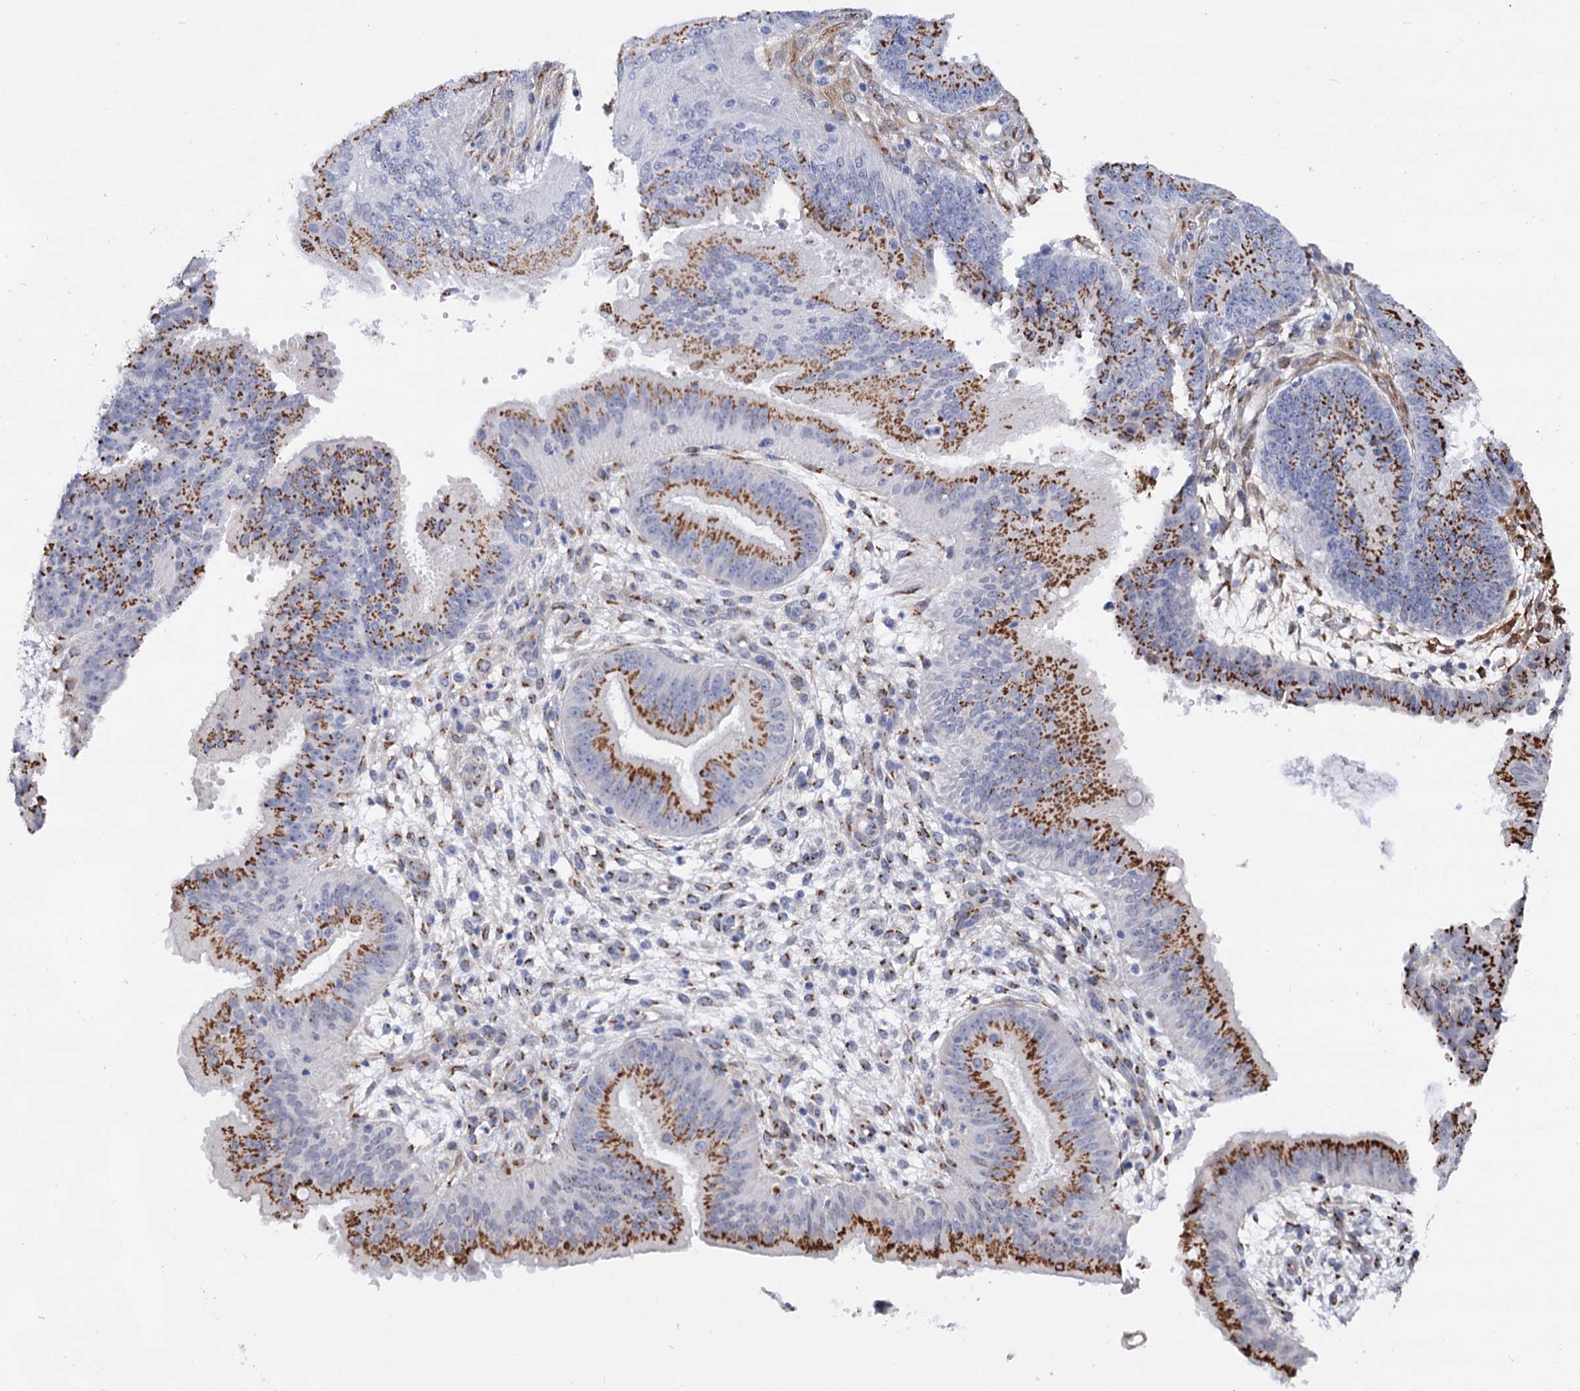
{"staining": {"intensity": "strong", "quantity": ">75%", "location": "cytoplasmic/membranous"}, "tissue": "ovarian cancer", "cell_type": "Tumor cells", "image_type": "cancer", "snomed": [{"axis": "morphology", "description": "Carcinoma, endometroid"}, {"axis": "topography", "description": "Appendix"}, {"axis": "topography", "description": "Ovary"}], "caption": "Immunohistochemistry (IHC) of endometroid carcinoma (ovarian) exhibits high levels of strong cytoplasmic/membranous staining in about >75% of tumor cells.", "gene": "C11orf96", "patient": {"sex": "female", "age": 42}}